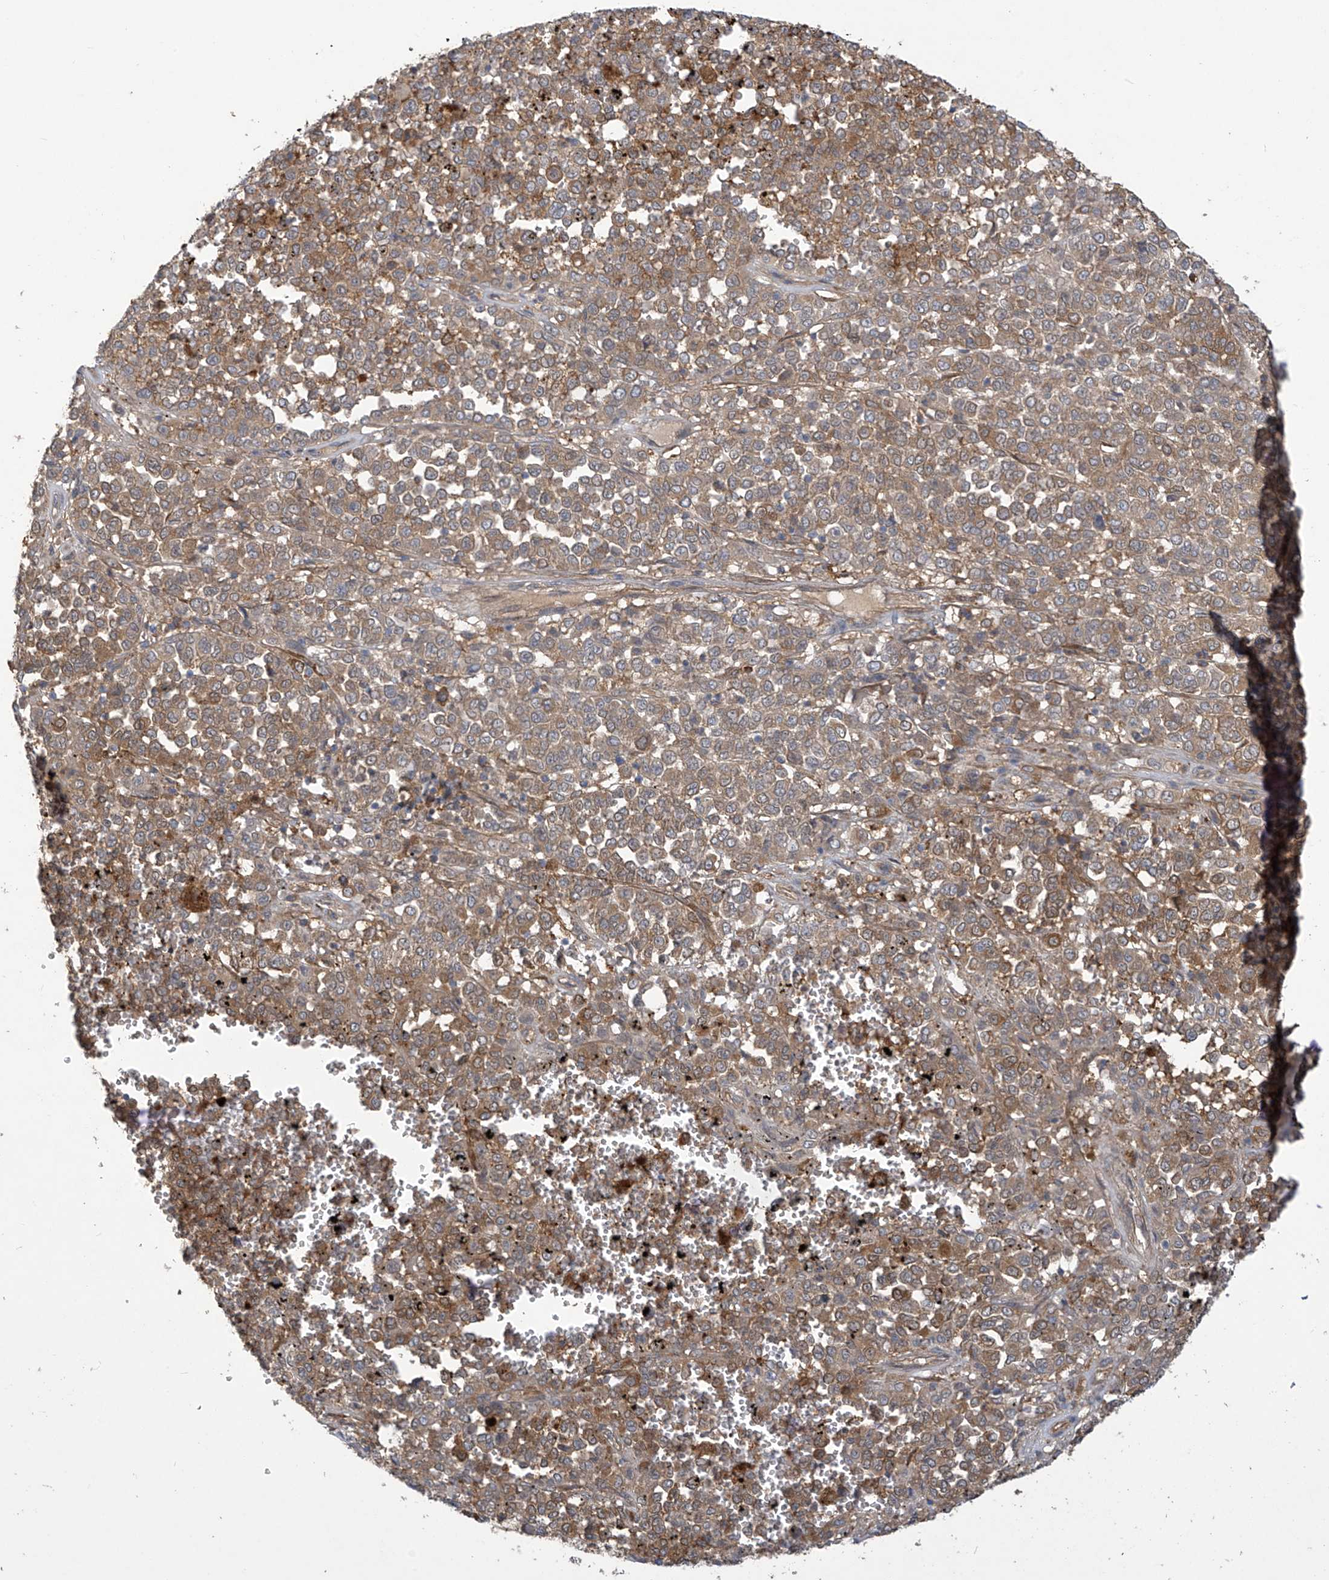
{"staining": {"intensity": "moderate", "quantity": ">75%", "location": "cytoplasmic/membranous"}, "tissue": "melanoma", "cell_type": "Tumor cells", "image_type": "cancer", "snomed": [{"axis": "morphology", "description": "Malignant melanoma, Metastatic site"}, {"axis": "topography", "description": "Pancreas"}], "caption": "Immunohistochemistry (IHC) (DAB) staining of malignant melanoma (metastatic site) displays moderate cytoplasmic/membranous protein positivity in about >75% of tumor cells.", "gene": "ADI1", "patient": {"sex": "female", "age": 30}}